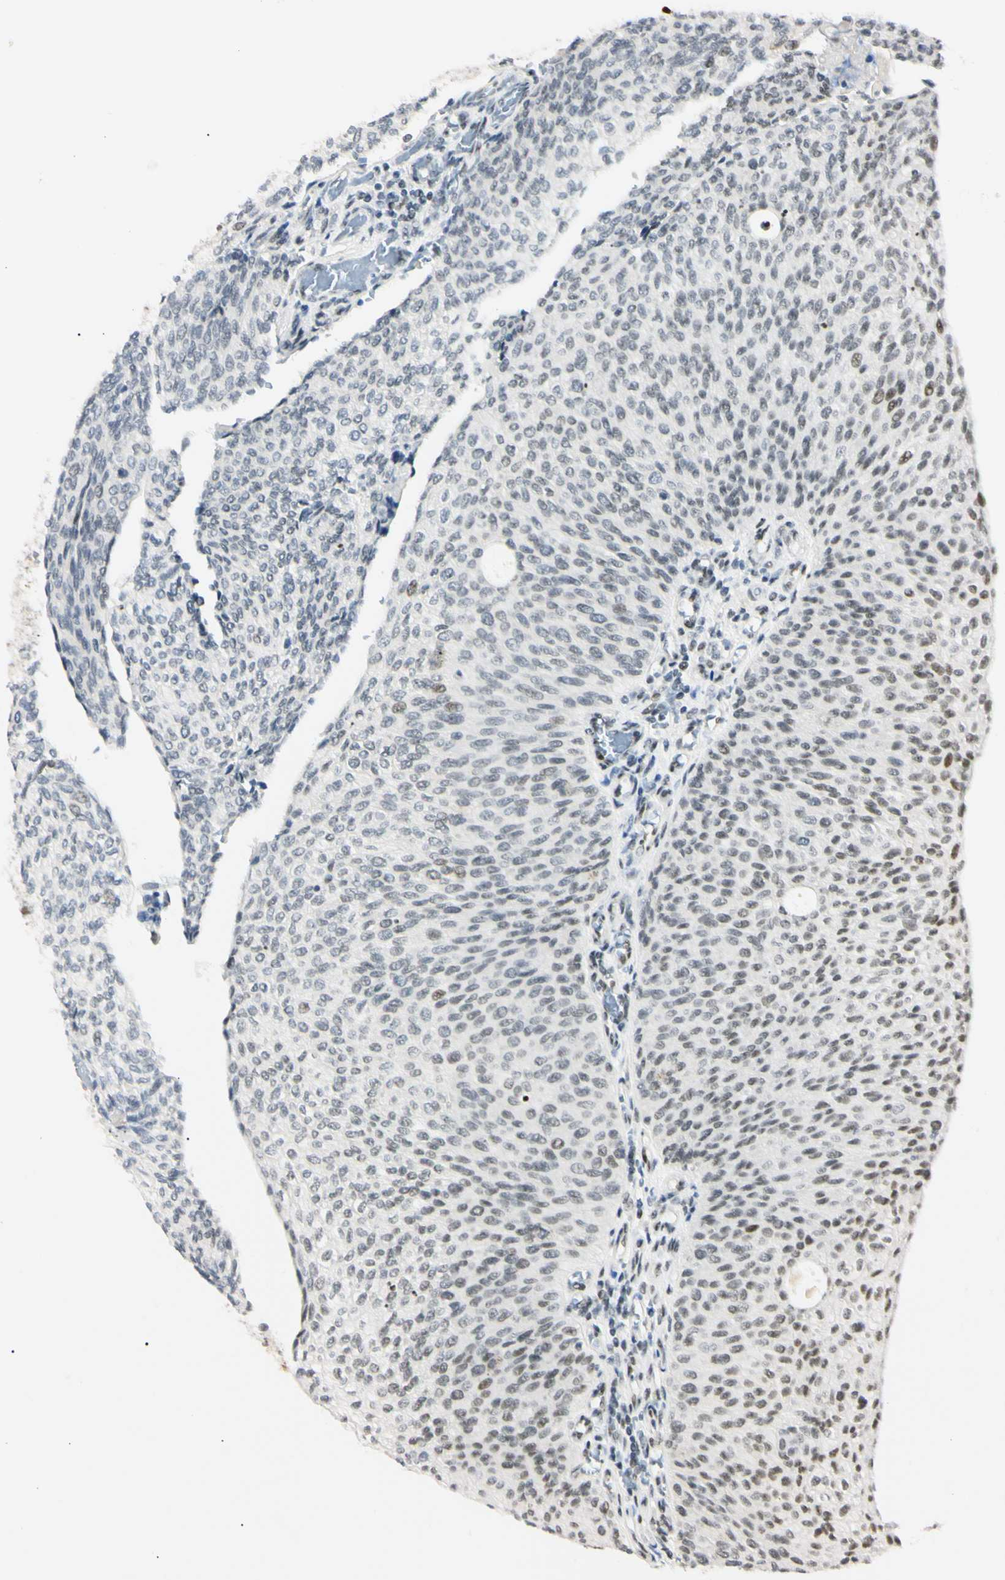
{"staining": {"intensity": "weak", "quantity": "<25%", "location": "nuclear"}, "tissue": "urothelial cancer", "cell_type": "Tumor cells", "image_type": "cancer", "snomed": [{"axis": "morphology", "description": "Urothelial carcinoma, Low grade"}, {"axis": "topography", "description": "Urinary bladder"}], "caption": "The immunohistochemistry micrograph has no significant staining in tumor cells of urothelial cancer tissue.", "gene": "ZNF134", "patient": {"sex": "female", "age": 79}}